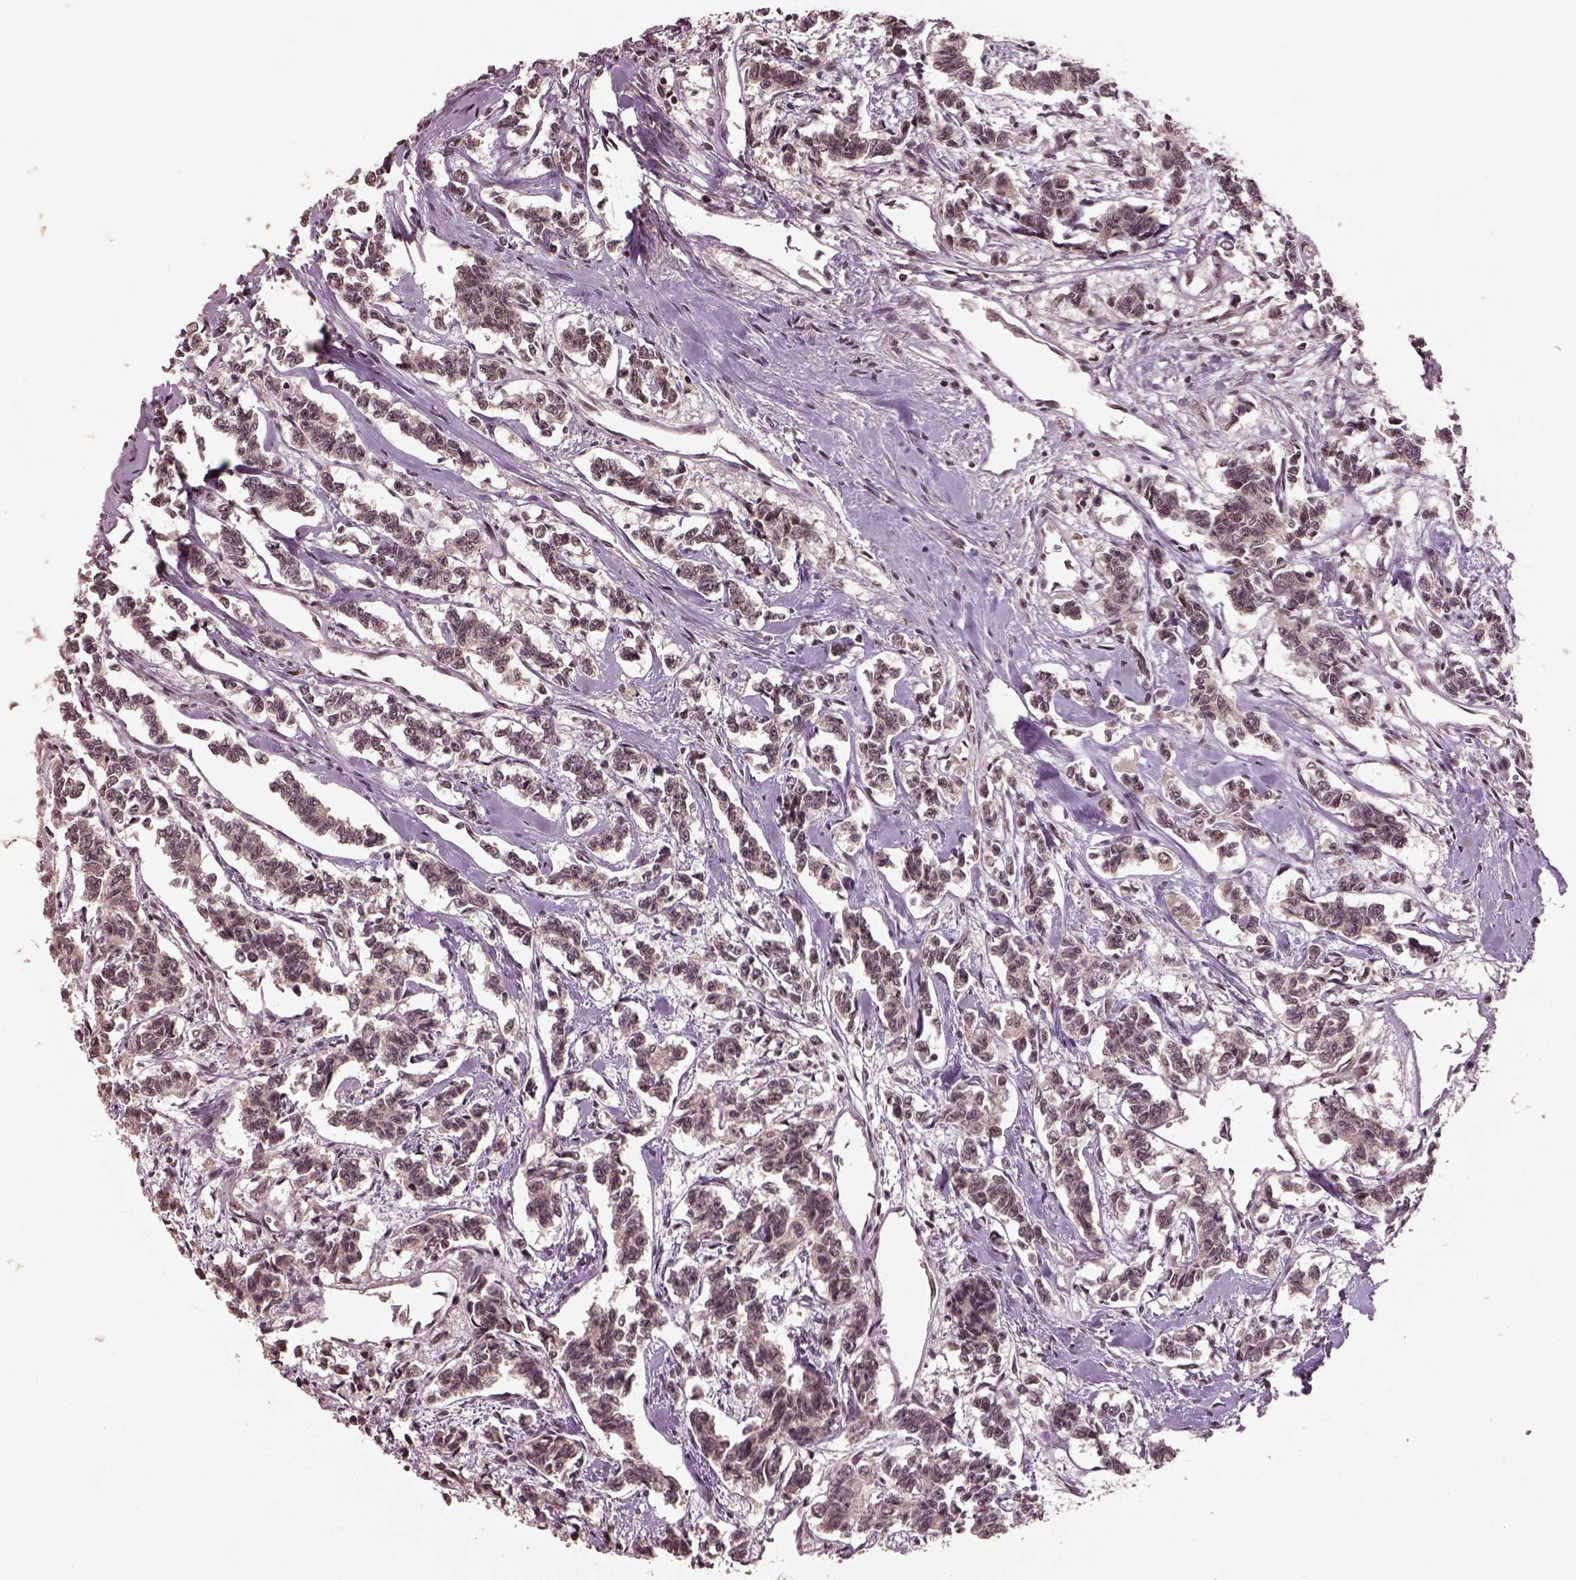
{"staining": {"intensity": "weak", "quantity": "25%-75%", "location": "nuclear"}, "tissue": "carcinoid", "cell_type": "Tumor cells", "image_type": "cancer", "snomed": [{"axis": "morphology", "description": "Carcinoid, malignant, NOS"}, {"axis": "topography", "description": "Kidney"}], "caption": "IHC of human carcinoid demonstrates low levels of weak nuclear staining in approximately 25%-75% of tumor cells.", "gene": "BRD9", "patient": {"sex": "female", "age": 41}}